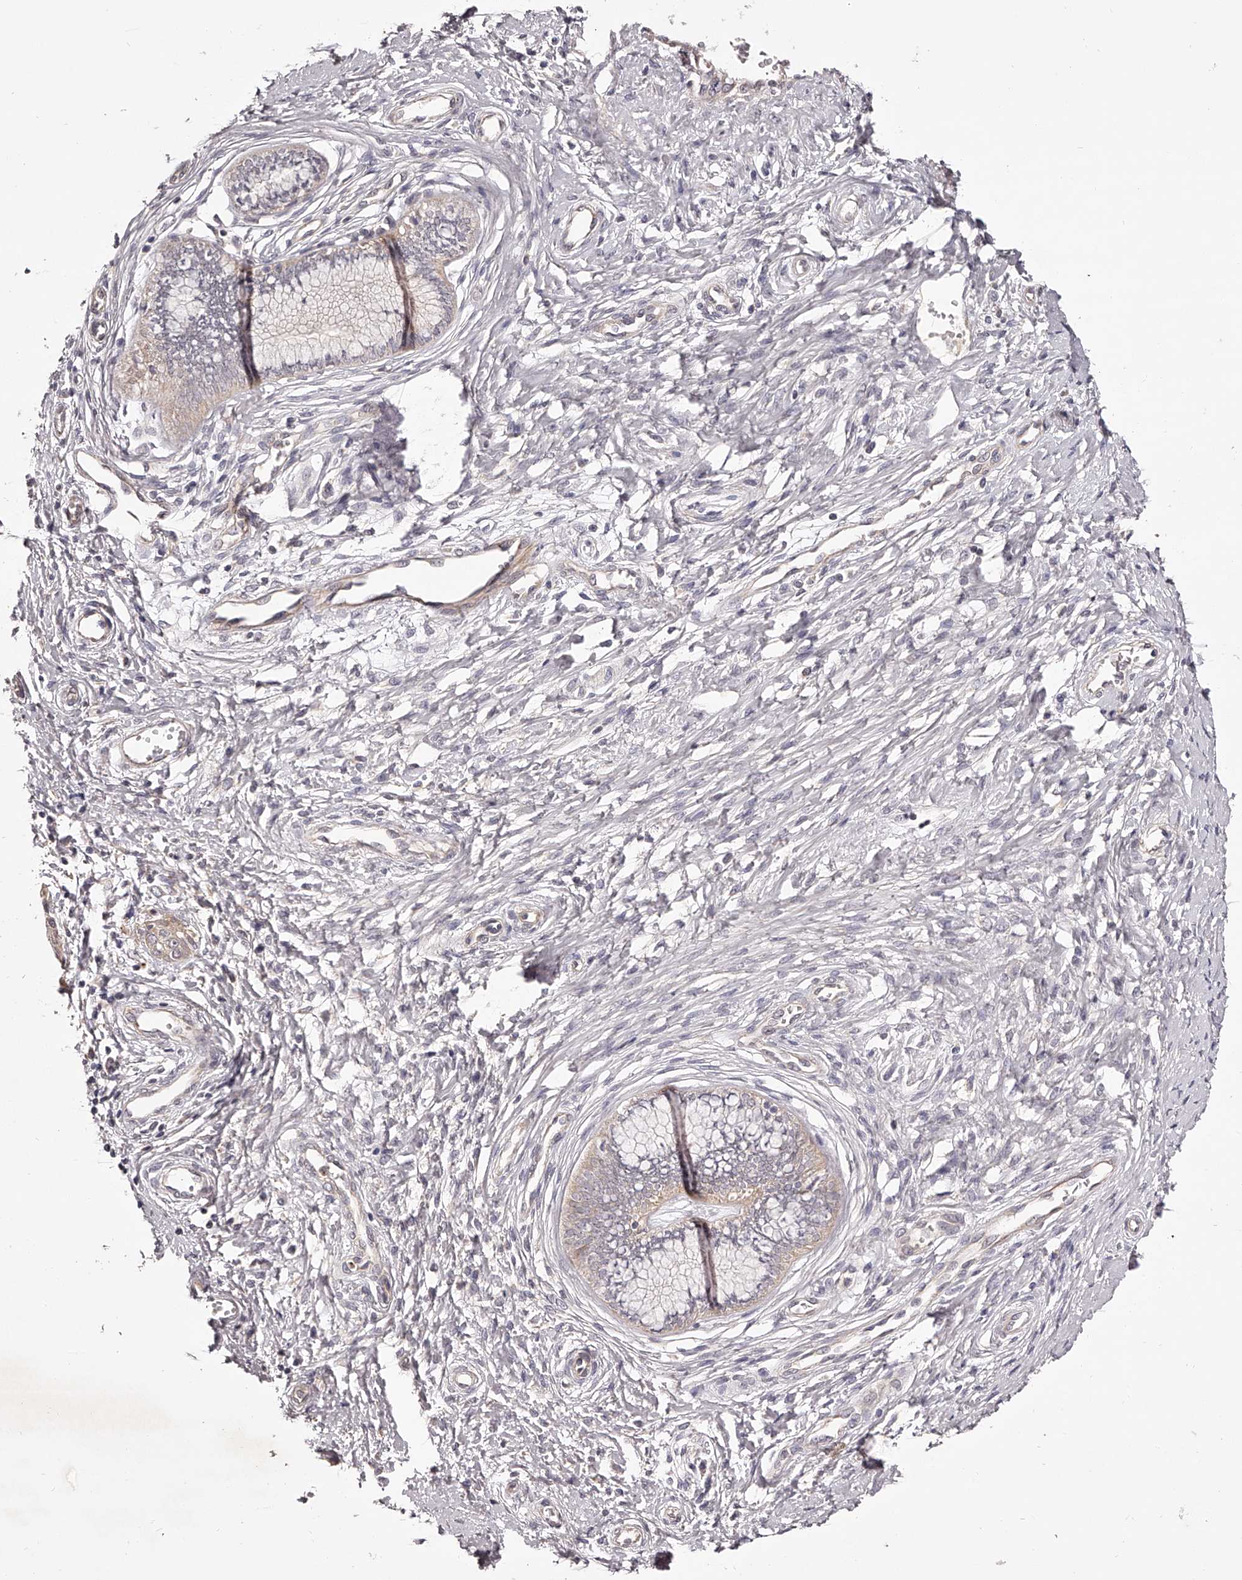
{"staining": {"intensity": "weak", "quantity": "<25%", "location": "cytoplasmic/membranous"}, "tissue": "cervical cancer", "cell_type": "Tumor cells", "image_type": "cancer", "snomed": [{"axis": "morphology", "description": "Squamous cell carcinoma, NOS"}, {"axis": "topography", "description": "Cervix"}], "caption": "Photomicrograph shows no significant protein expression in tumor cells of cervical squamous cell carcinoma. (Stains: DAB IHC with hematoxylin counter stain, Microscopy: brightfield microscopy at high magnification).", "gene": "ODF2L", "patient": {"sex": "female", "age": 37}}